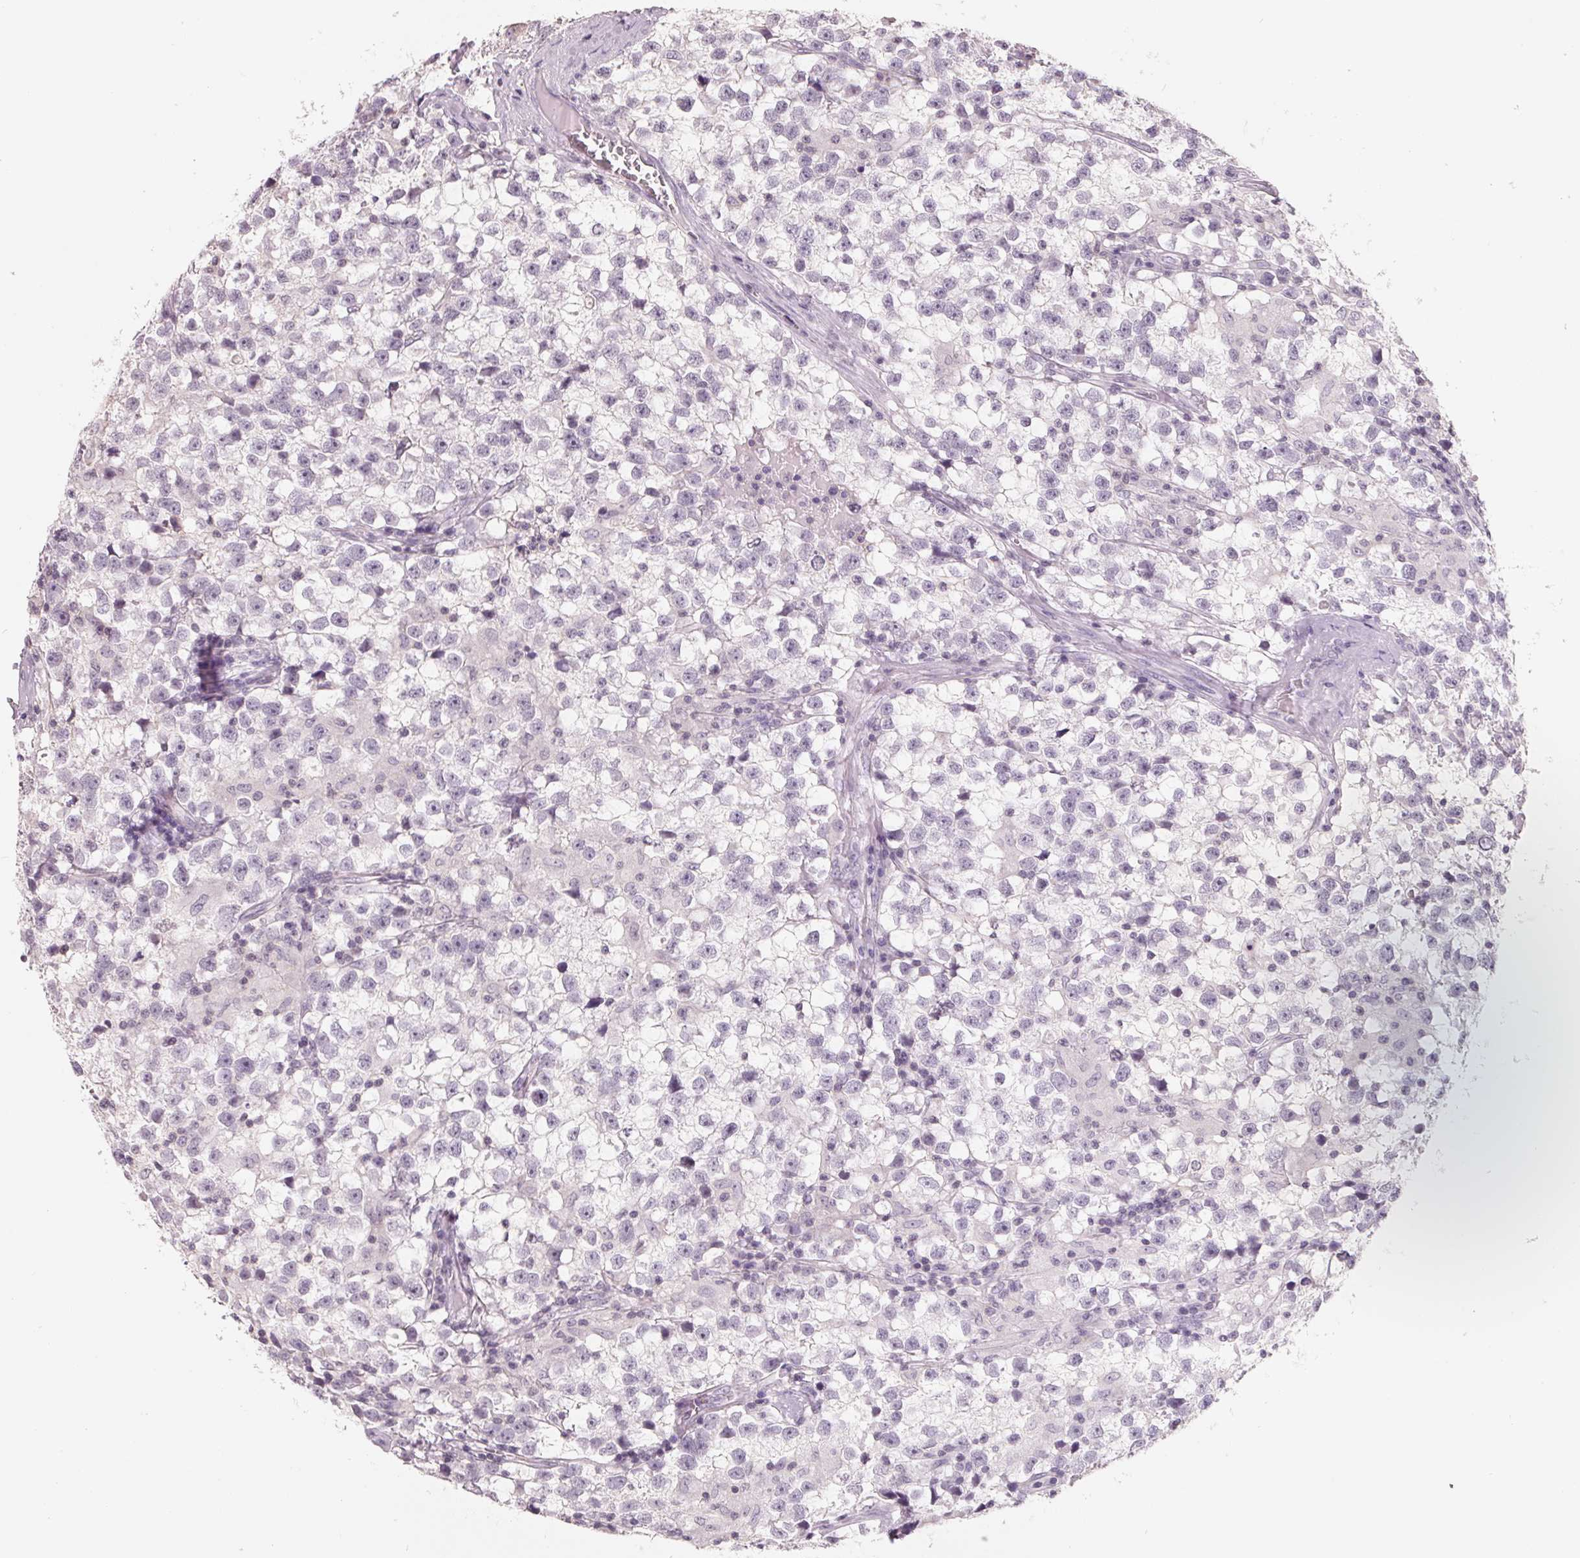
{"staining": {"intensity": "negative", "quantity": "none", "location": "none"}, "tissue": "testis cancer", "cell_type": "Tumor cells", "image_type": "cancer", "snomed": [{"axis": "morphology", "description": "Seminoma, NOS"}, {"axis": "topography", "description": "Testis"}], "caption": "Tumor cells show no significant protein positivity in testis cancer (seminoma).", "gene": "FTCD", "patient": {"sex": "male", "age": 31}}